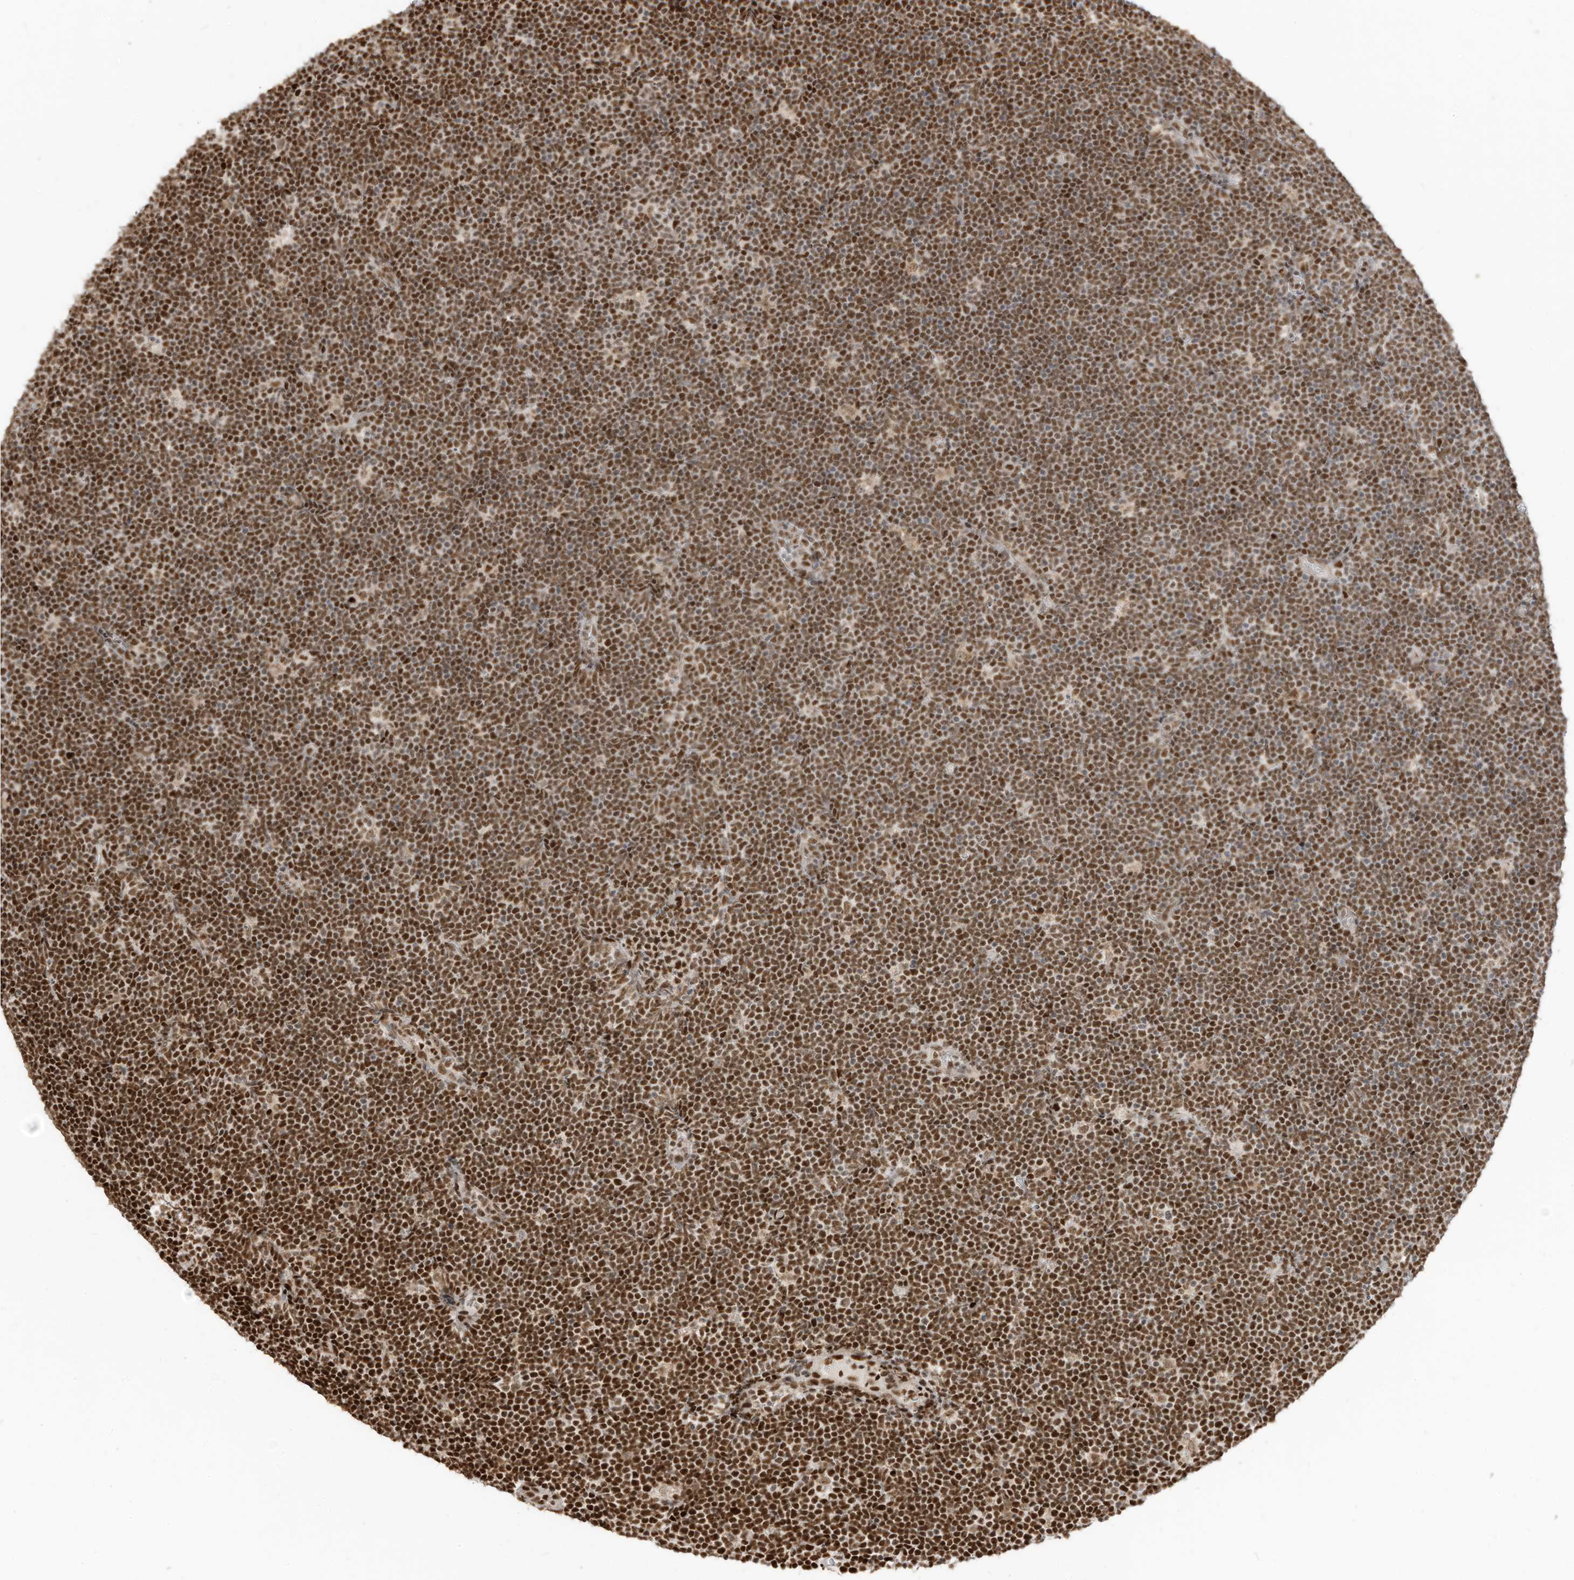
{"staining": {"intensity": "strong", "quantity": ">75%", "location": "nuclear"}, "tissue": "lymphoma", "cell_type": "Tumor cells", "image_type": "cancer", "snomed": [{"axis": "morphology", "description": "Malignant lymphoma, non-Hodgkin's type, High grade"}, {"axis": "topography", "description": "Lymph node"}], "caption": "High-magnification brightfield microscopy of lymphoma stained with DAB (brown) and counterstained with hematoxylin (blue). tumor cells exhibit strong nuclear positivity is present in approximately>75% of cells.", "gene": "SAMD15", "patient": {"sex": "male", "age": 13}}